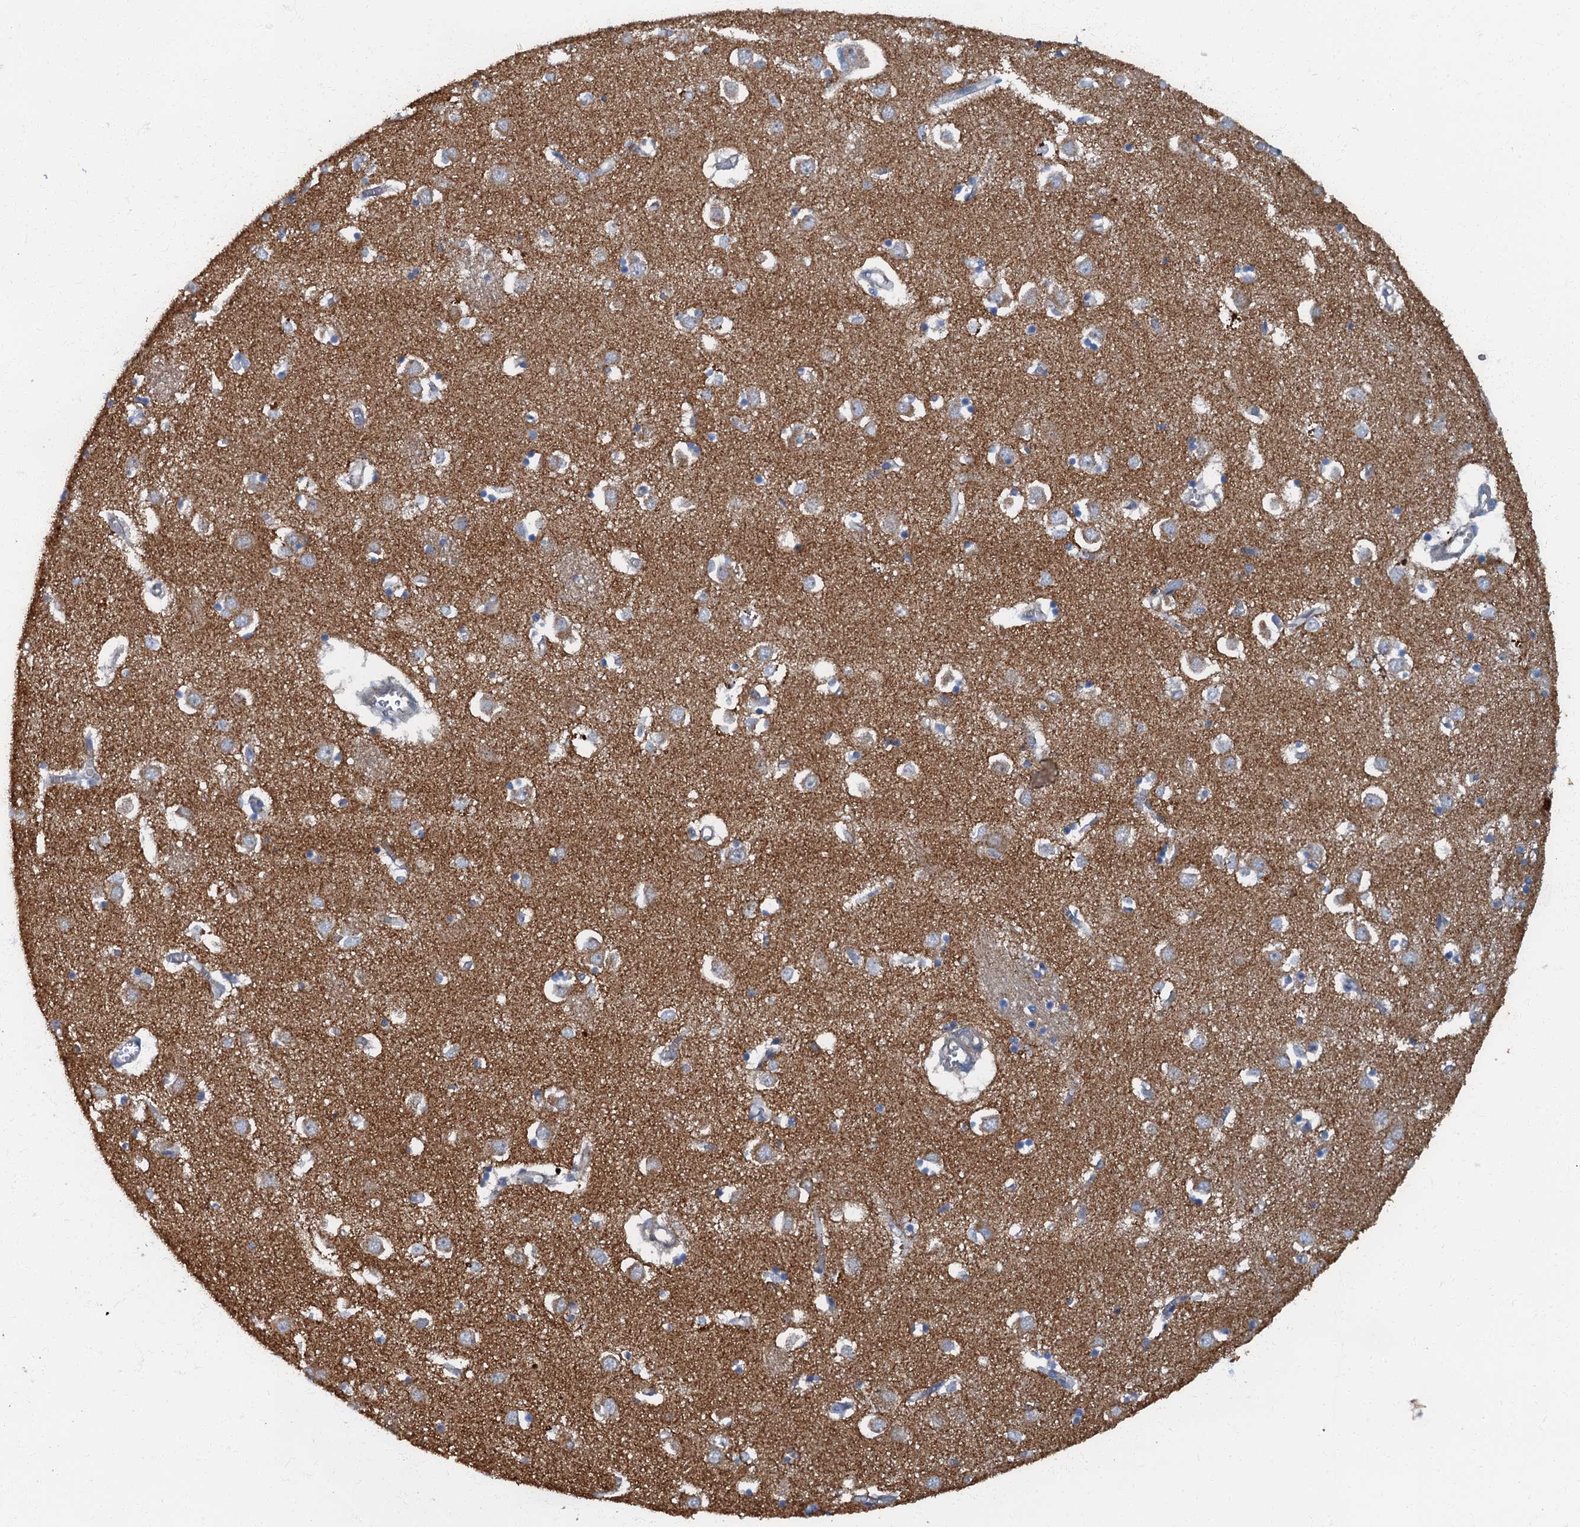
{"staining": {"intensity": "weak", "quantity": "25%-75%", "location": "cytoplasmic/membranous"}, "tissue": "caudate", "cell_type": "Glial cells", "image_type": "normal", "snomed": [{"axis": "morphology", "description": "Normal tissue, NOS"}, {"axis": "topography", "description": "Lateral ventricle wall"}], "caption": "IHC image of benign caudate: caudate stained using immunohistochemistry reveals low levels of weak protein expression localized specifically in the cytoplasmic/membranous of glial cells, appearing as a cytoplasmic/membranous brown color.", "gene": "ARL11", "patient": {"sex": "male", "age": 70}}